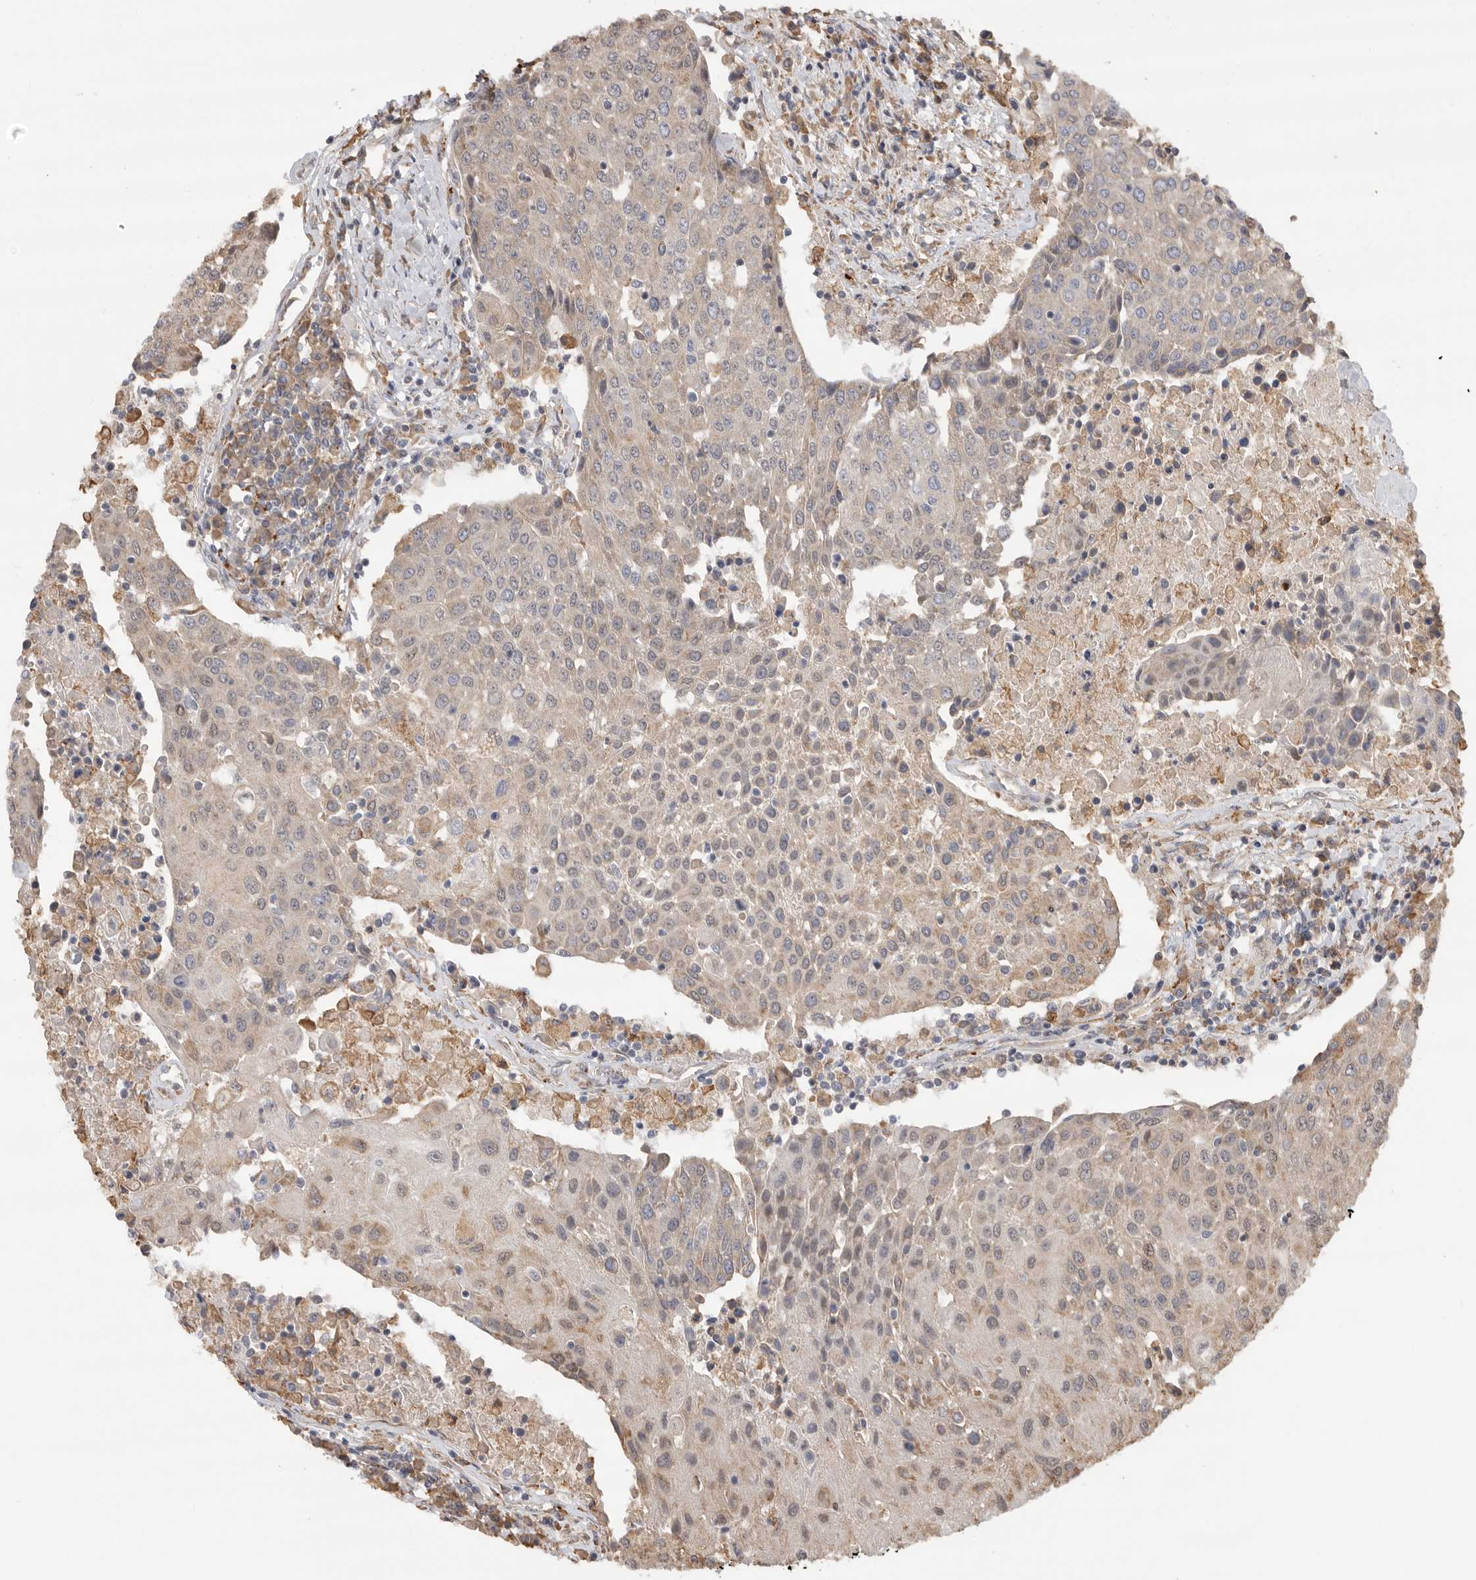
{"staining": {"intensity": "weak", "quantity": "25%-75%", "location": "cytoplasmic/membranous"}, "tissue": "urothelial cancer", "cell_type": "Tumor cells", "image_type": "cancer", "snomed": [{"axis": "morphology", "description": "Urothelial carcinoma, High grade"}, {"axis": "topography", "description": "Urinary bladder"}], "caption": "The photomicrograph displays a brown stain indicating the presence of a protein in the cytoplasmic/membranous of tumor cells in urothelial cancer.", "gene": "CDC42BPB", "patient": {"sex": "female", "age": 85}}